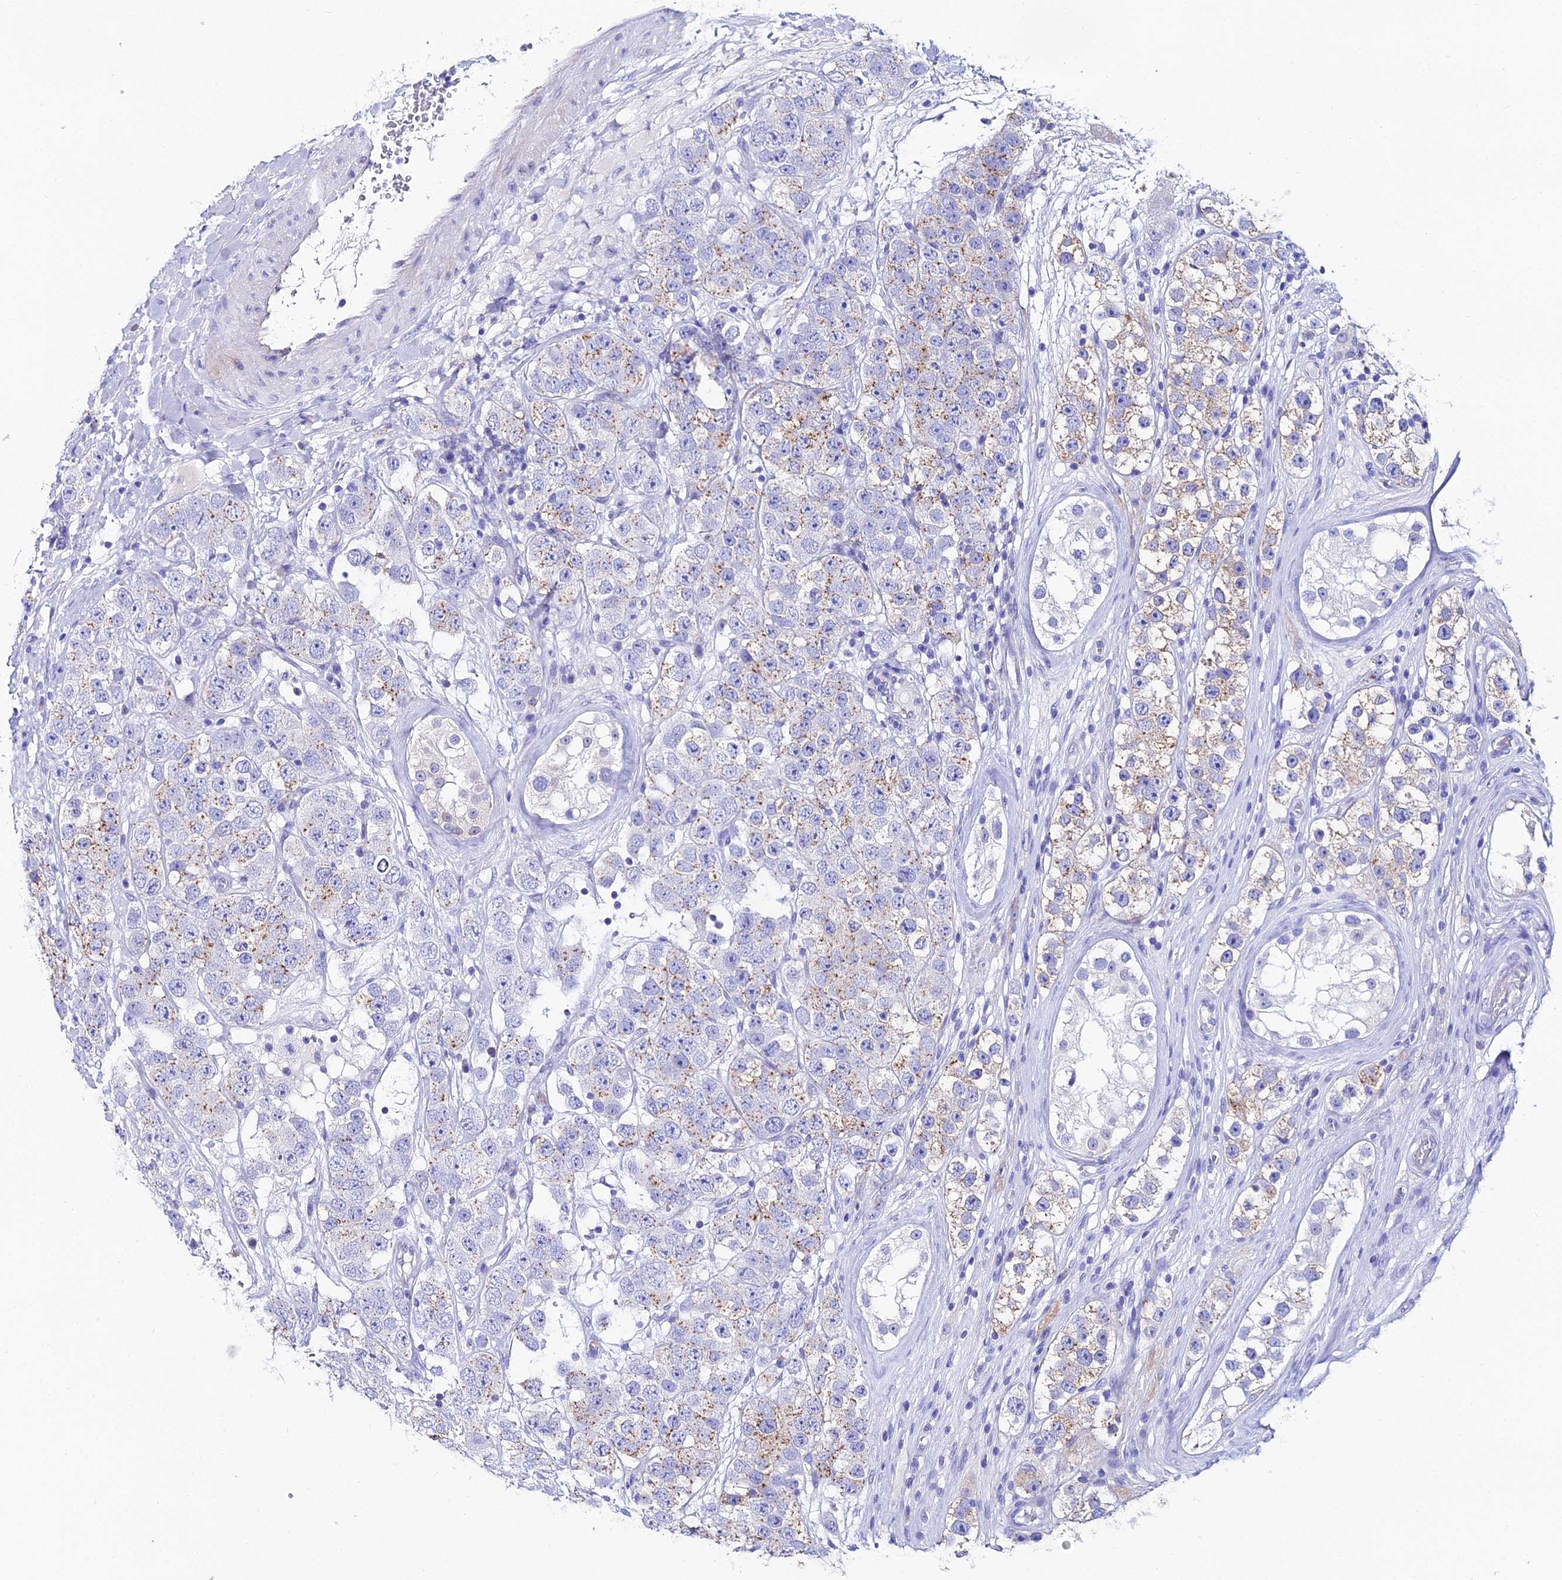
{"staining": {"intensity": "moderate", "quantity": "25%-75%", "location": "cytoplasmic/membranous"}, "tissue": "testis cancer", "cell_type": "Tumor cells", "image_type": "cancer", "snomed": [{"axis": "morphology", "description": "Seminoma, NOS"}, {"axis": "topography", "description": "Testis"}], "caption": "This image exhibits immunohistochemistry staining of testis seminoma, with medium moderate cytoplasmic/membranous staining in about 25%-75% of tumor cells.", "gene": "DDX19A", "patient": {"sex": "male", "age": 28}}